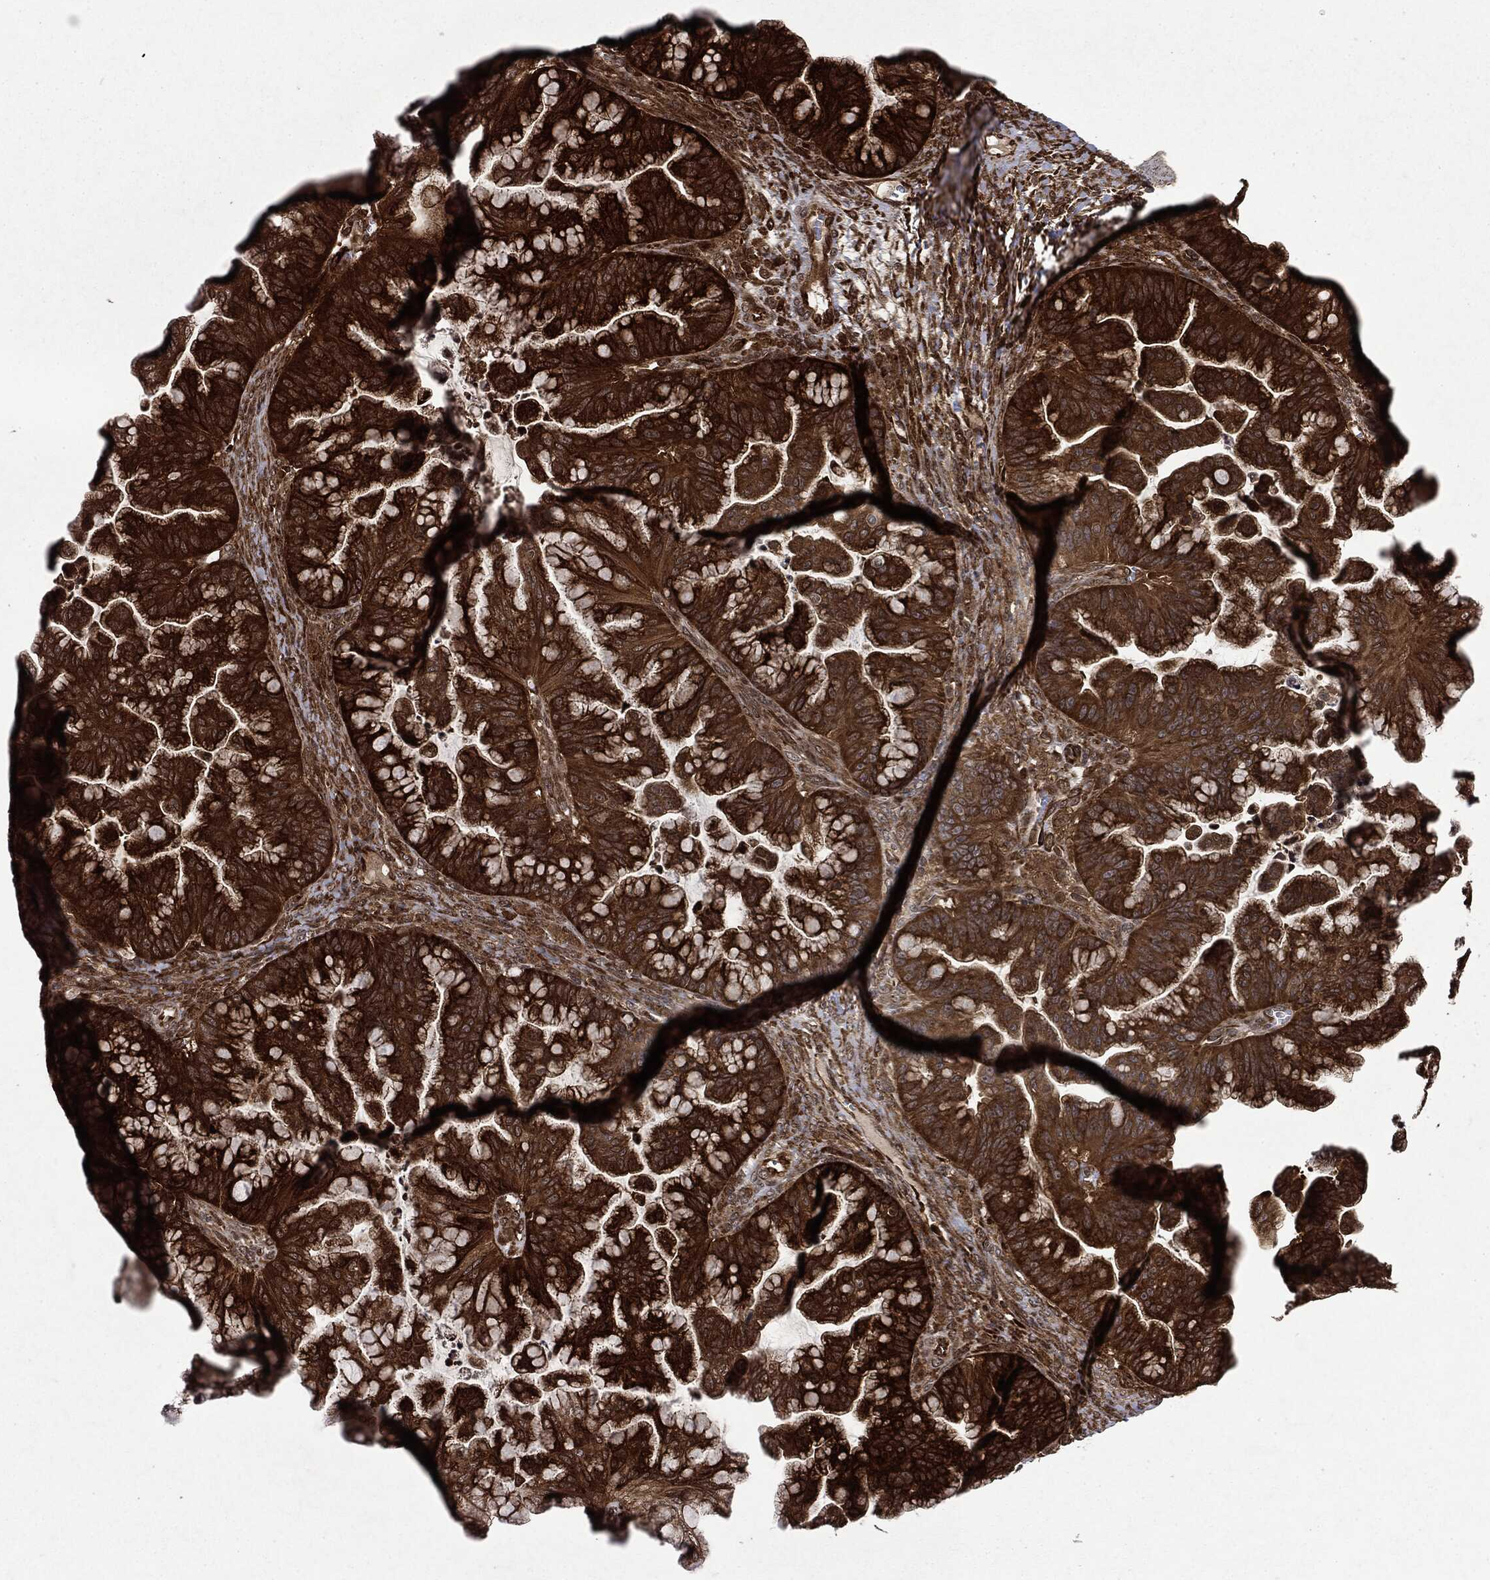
{"staining": {"intensity": "strong", "quantity": ">75%", "location": "cytoplasmic/membranous"}, "tissue": "ovarian cancer", "cell_type": "Tumor cells", "image_type": "cancer", "snomed": [{"axis": "morphology", "description": "Cystadenocarcinoma, mucinous, NOS"}, {"axis": "topography", "description": "Ovary"}], "caption": "There is high levels of strong cytoplasmic/membranous expression in tumor cells of ovarian cancer (mucinous cystadenocarcinoma), as demonstrated by immunohistochemical staining (brown color).", "gene": "OTUB1", "patient": {"sex": "female", "age": 67}}